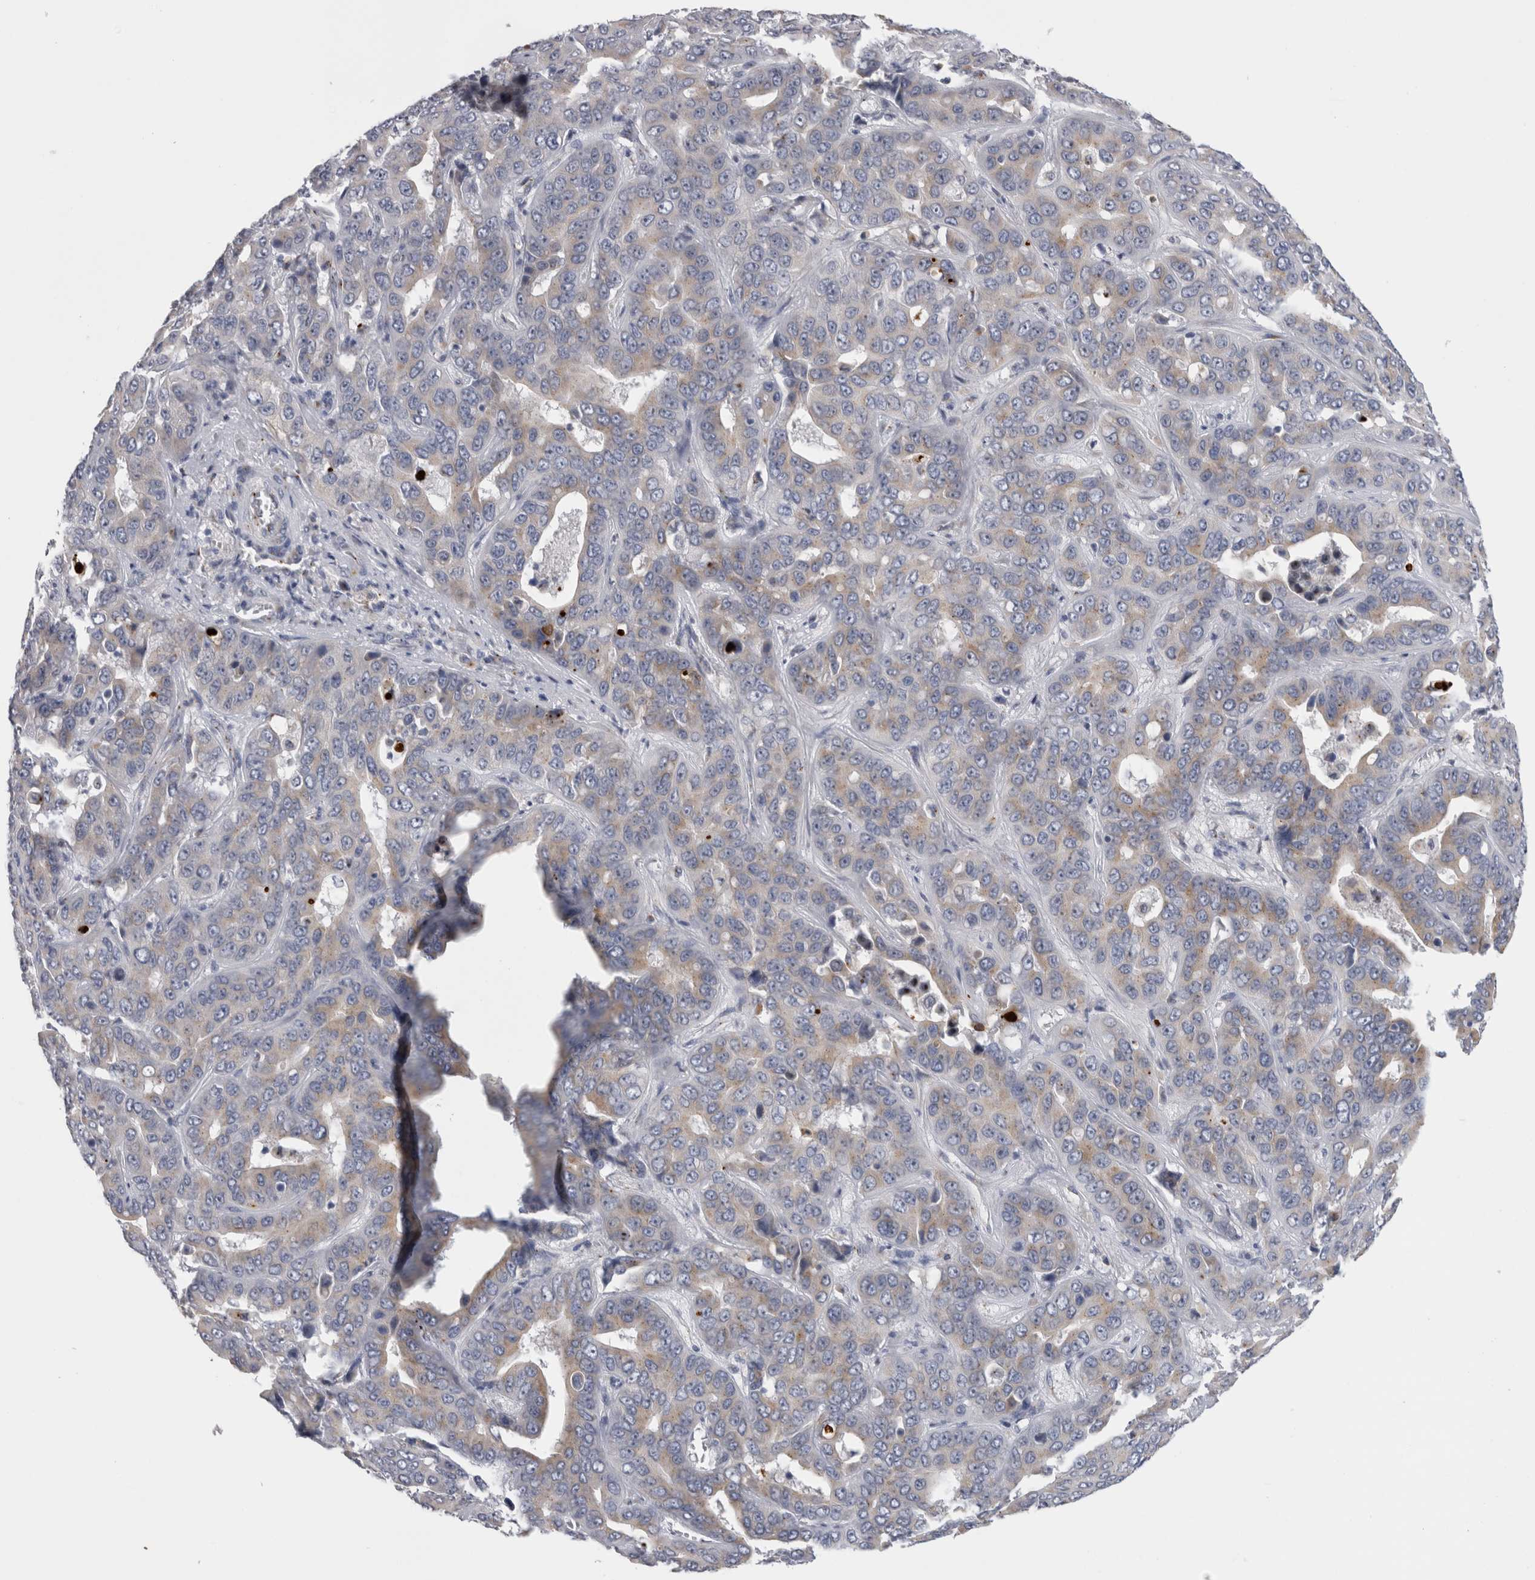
{"staining": {"intensity": "weak", "quantity": "<25%", "location": "cytoplasmic/membranous"}, "tissue": "liver cancer", "cell_type": "Tumor cells", "image_type": "cancer", "snomed": [{"axis": "morphology", "description": "Cholangiocarcinoma"}, {"axis": "topography", "description": "Liver"}], "caption": "Immunohistochemical staining of liver cancer (cholangiocarcinoma) demonstrates no significant positivity in tumor cells.", "gene": "AKAP9", "patient": {"sex": "female", "age": 52}}